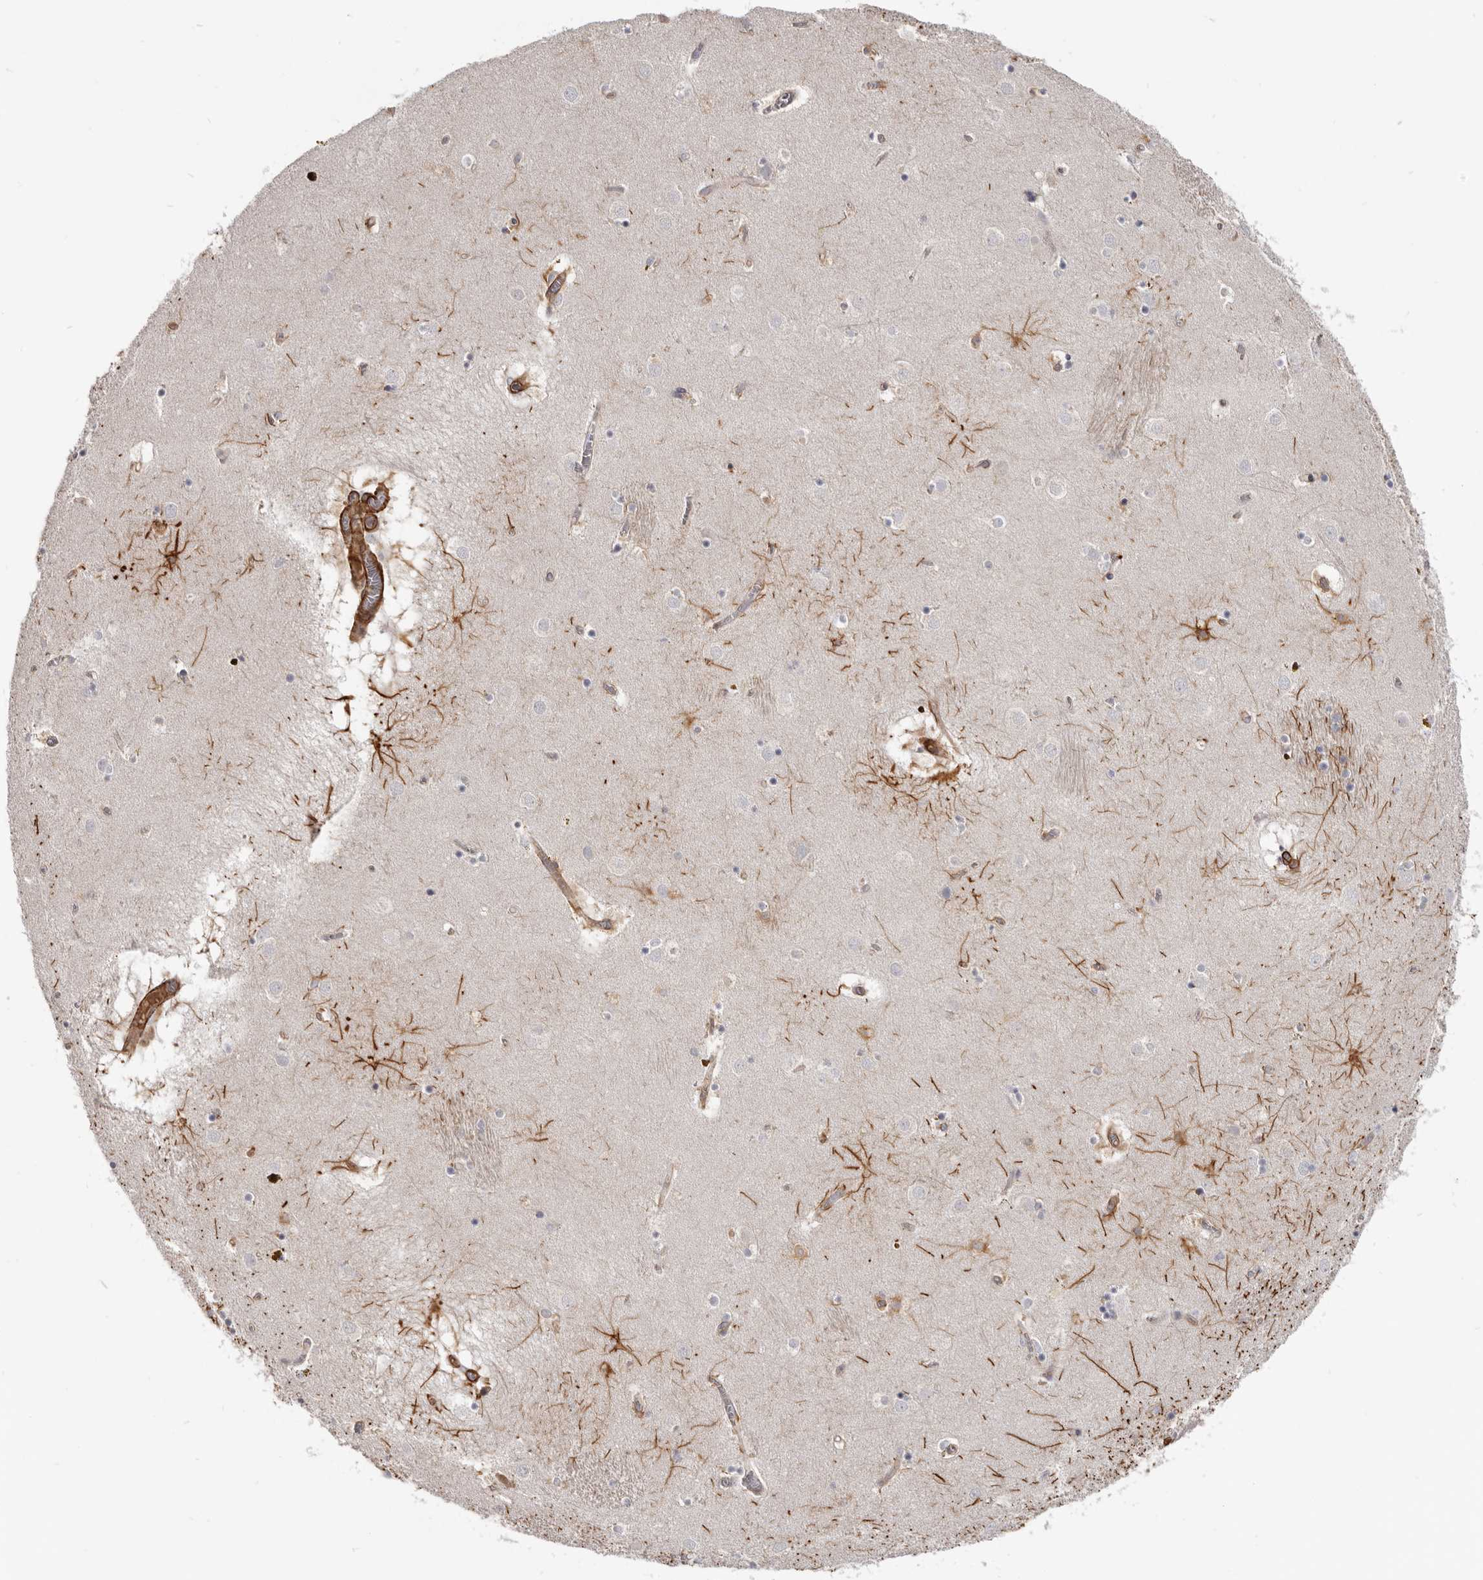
{"staining": {"intensity": "weak", "quantity": "<25%", "location": "cytoplasmic/membranous"}, "tissue": "caudate", "cell_type": "Glial cells", "image_type": "normal", "snomed": [{"axis": "morphology", "description": "Normal tissue, NOS"}, {"axis": "topography", "description": "Lateral ventricle wall"}], "caption": "High power microscopy histopathology image of an IHC image of normal caudate, revealing no significant positivity in glial cells. (Brightfield microscopy of DAB (3,3'-diaminobenzidine) immunohistochemistry (IHC) at high magnification).", "gene": "CGN", "patient": {"sex": "male", "age": 70}}